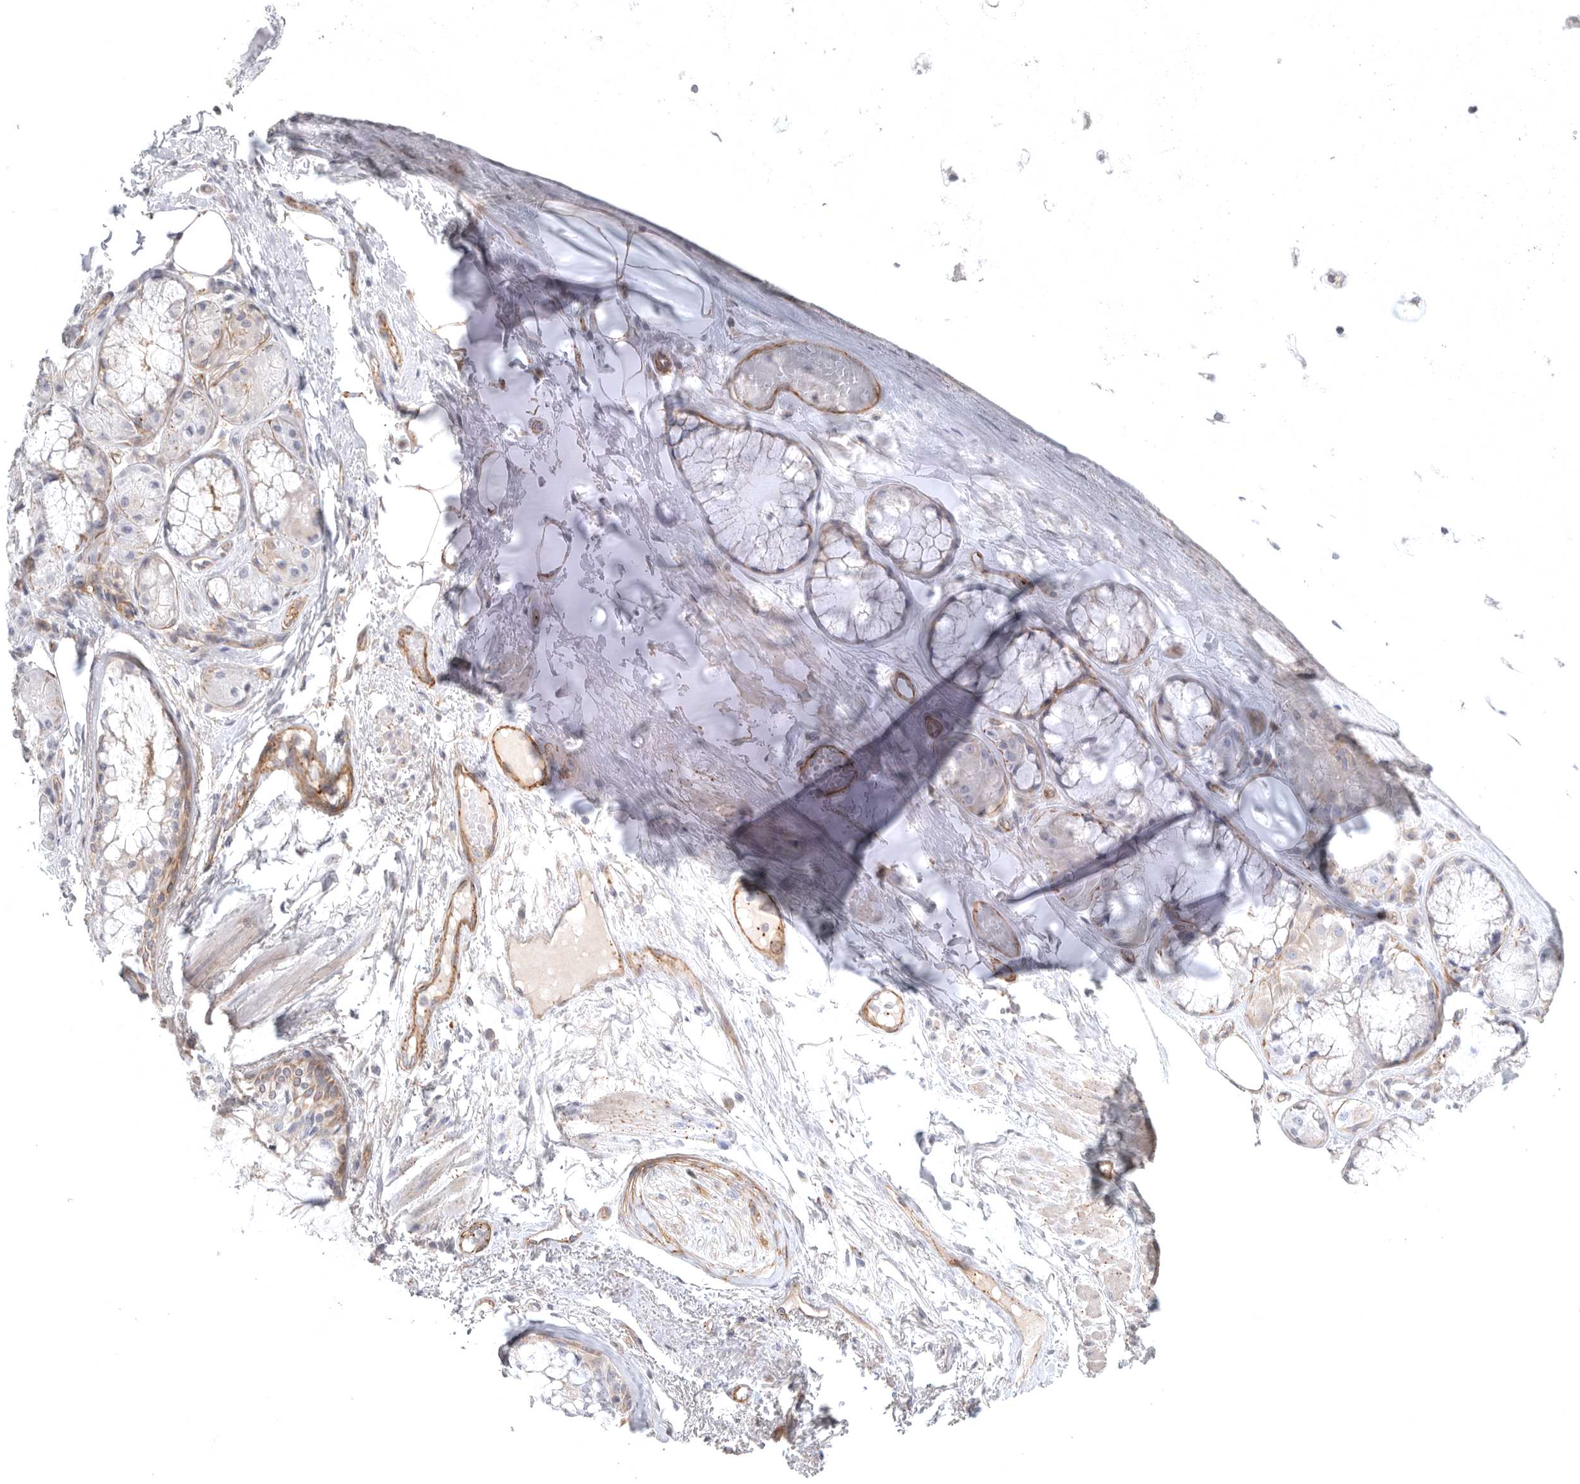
{"staining": {"intensity": "moderate", "quantity": ">75%", "location": "cytoplasmic/membranous"}, "tissue": "adipose tissue", "cell_type": "Adipocytes", "image_type": "normal", "snomed": [{"axis": "morphology", "description": "Normal tissue, NOS"}, {"axis": "topography", "description": "Bronchus"}], "caption": "Moderate cytoplasmic/membranous positivity for a protein is seen in about >75% of adipocytes of normal adipose tissue using IHC.", "gene": "LONRF1", "patient": {"sex": "male", "age": 66}}